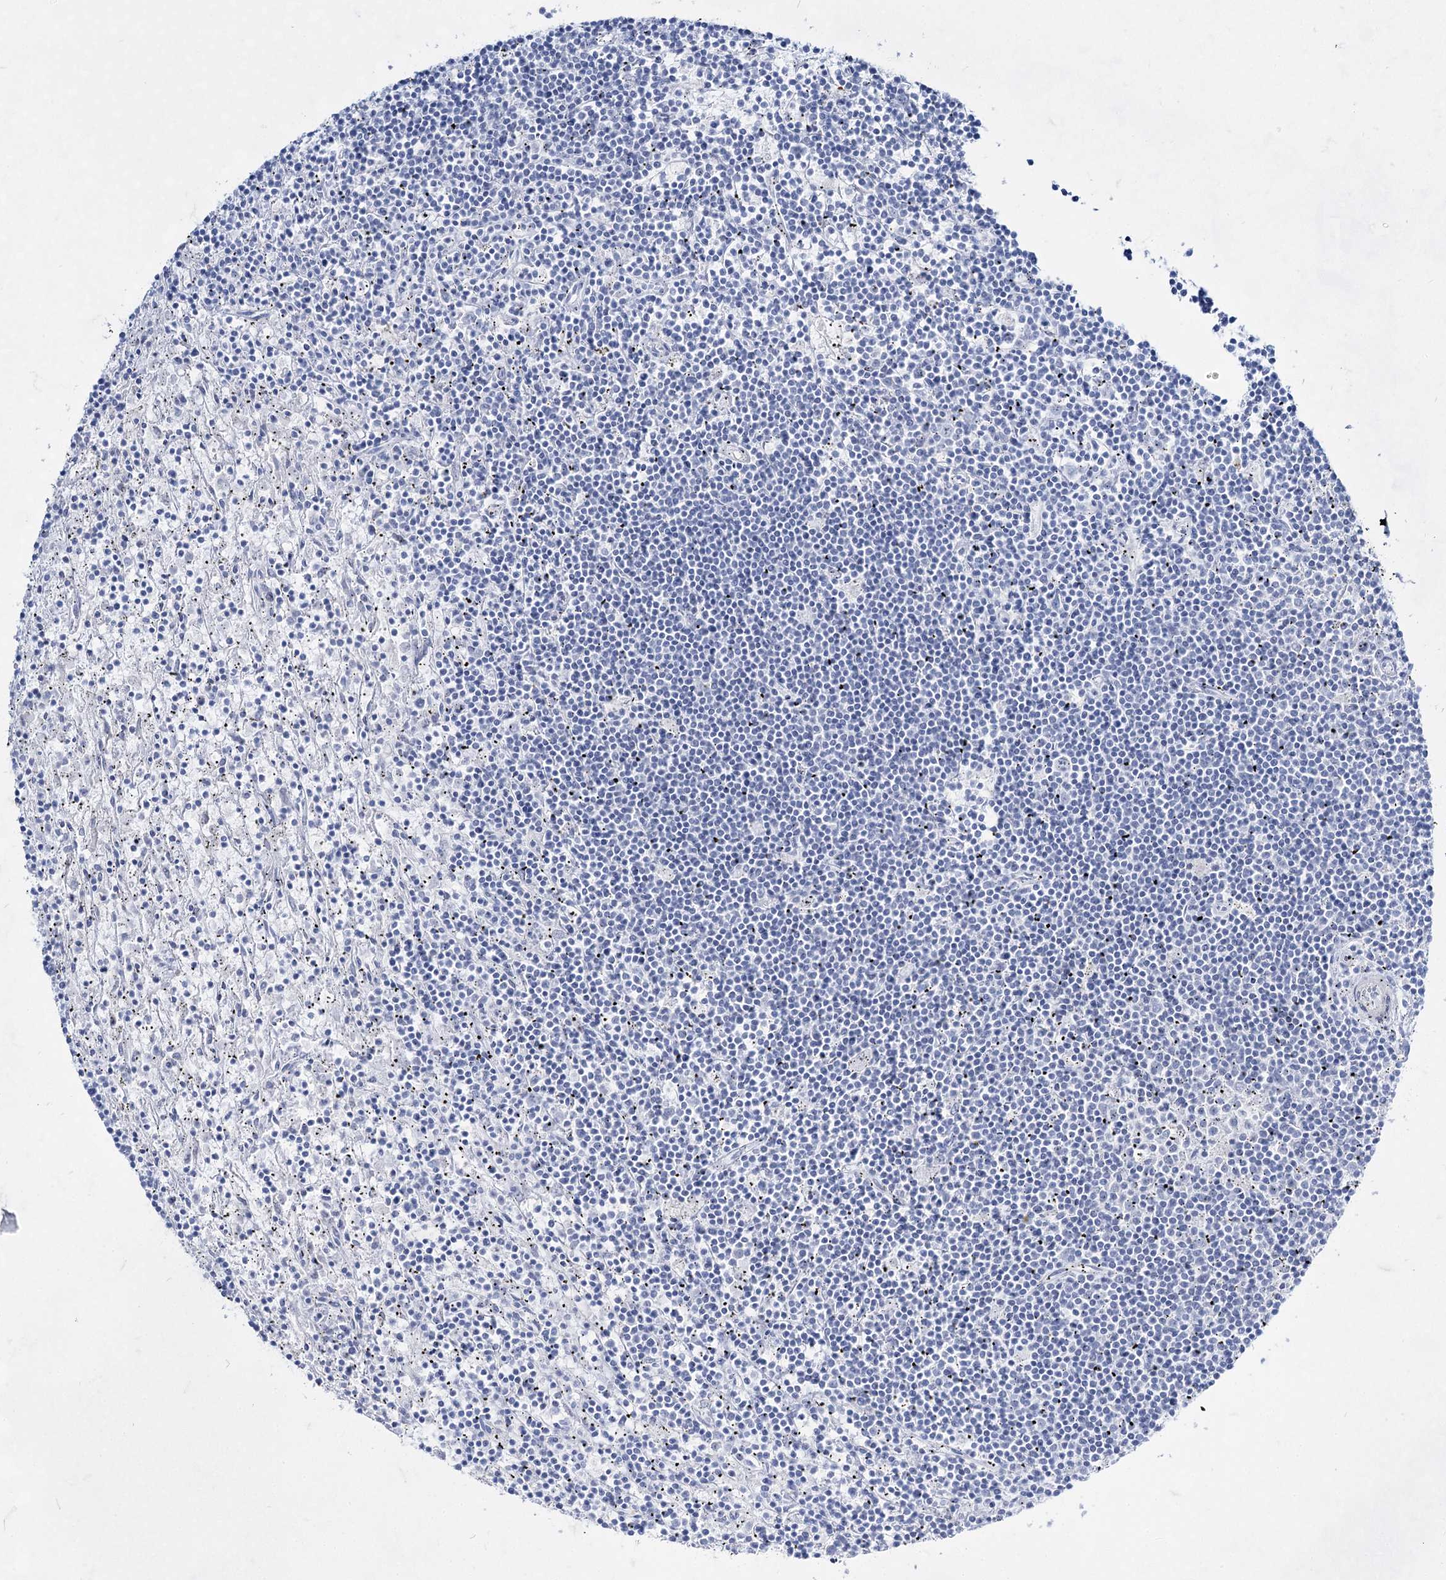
{"staining": {"intensity": "negative", "quantity": "none", "location": "none"}, "tissue": "lymphoma", "cell_type": "Tumor cells", "image_type": "cancer", "snomed": [{"axis": "morphology", "description": "Malignant lymphoma, non-Hodgkin's type, Low grade"}, {"axis": "topography", "description": "Spleen"}], "caption": "IHC of human lymphoma demonstrates no positivity in tumor cells. Brightfield microscopy of IHC stained with DAB (brown) and hematoxylin (blue), captured at high magnification.", "gene": "ACRV1", "patient": {"sex": "male", "age": 76}}